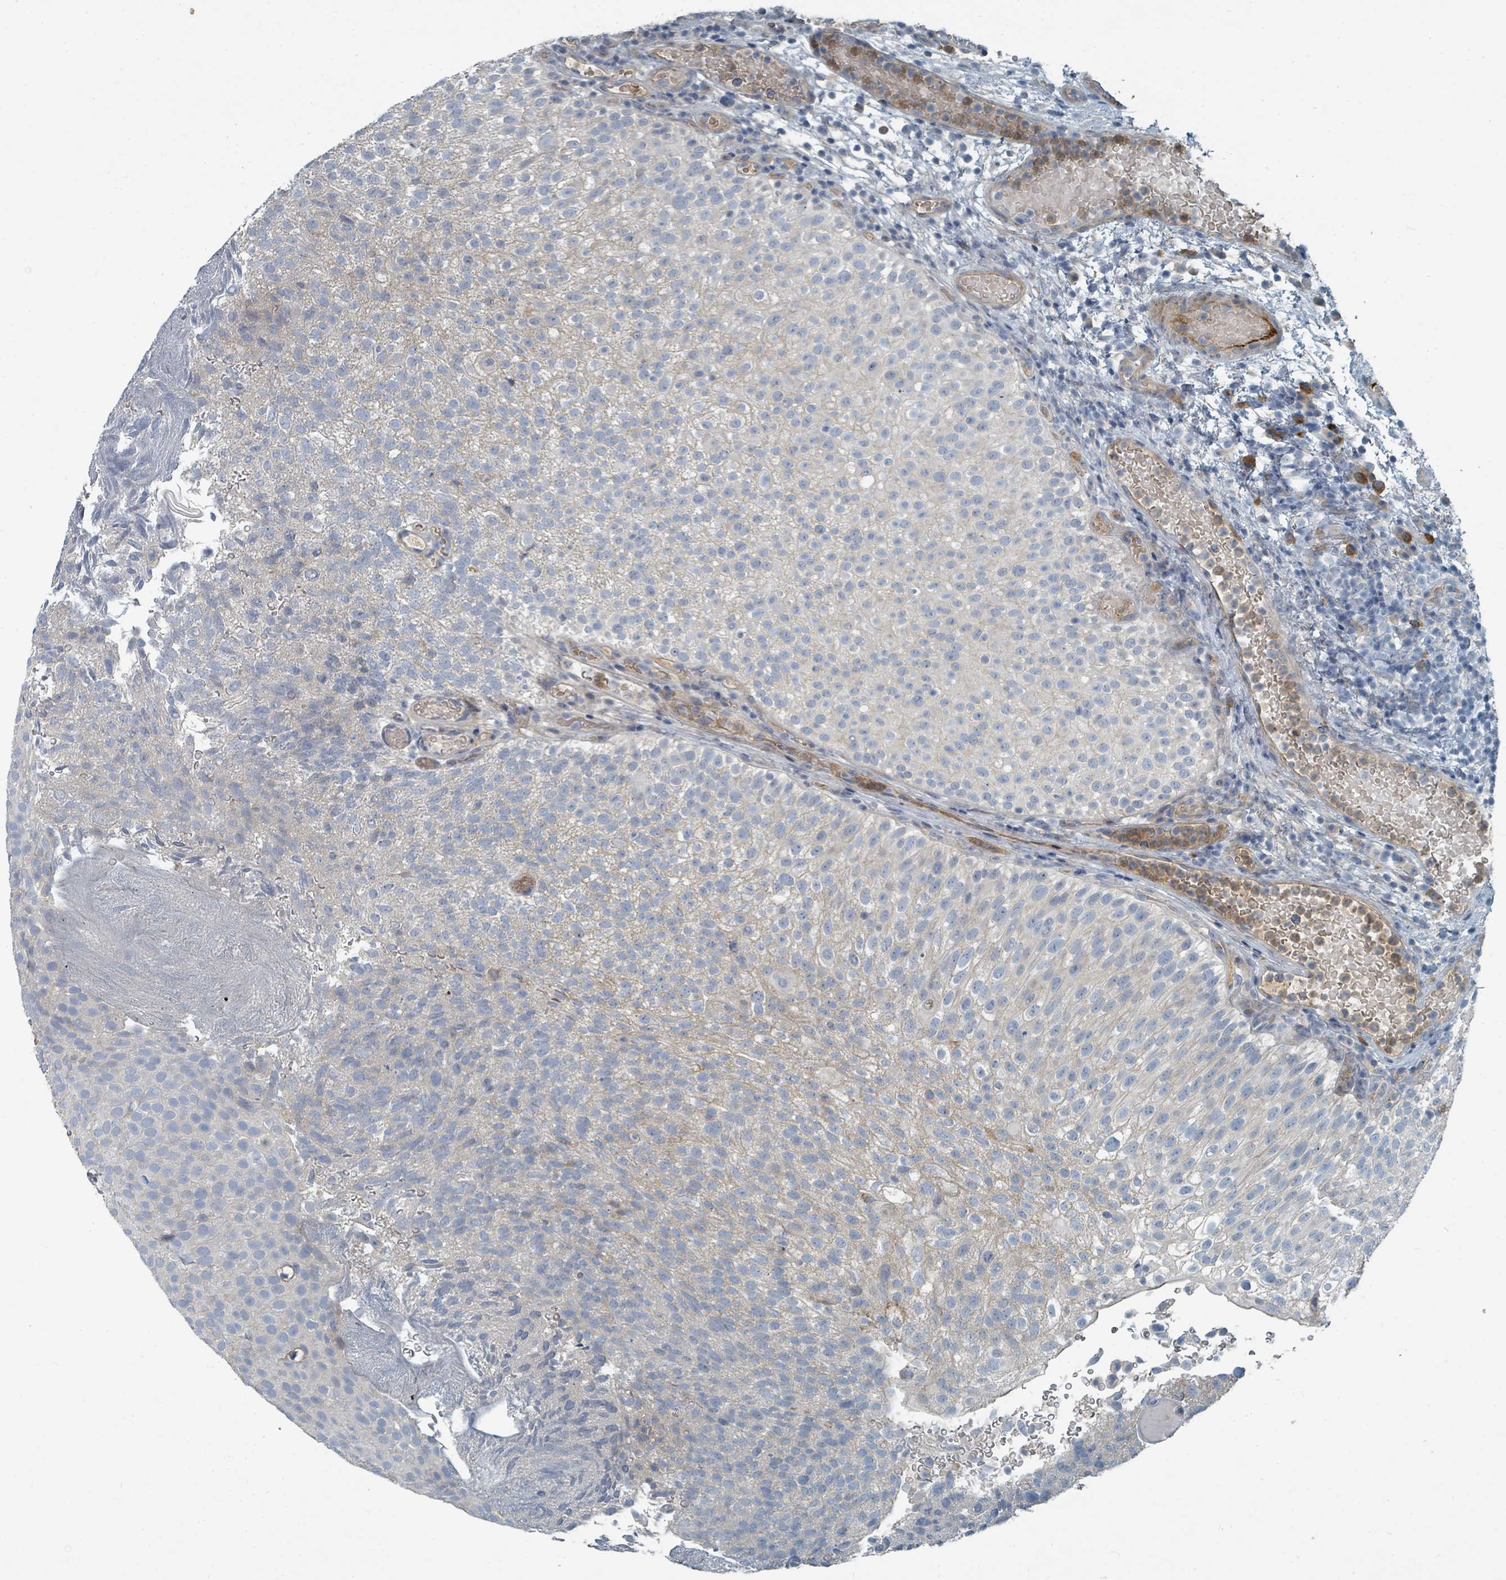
{"staining": {"intensity": "negative", "quantity": "none", "location": "none"}, "tissue": "urothelial cancer", "cell_type": "Tumor cells", "image_type": "cancer", "snomed": [{"axis": "morphology", "description": "Urothelial carcinoma, Low grade"}, {"axis": "topography", "description": "Urinary bladder"}], "caption": "High magnification brightfield microscopy of urothelial cancer stained with DAB (brown) and counterstained with hematoxylin (blue): tumor cells show no significant expression.", "gene": "SLC44A5", "patient": {"sex": "male", "age": 78}}